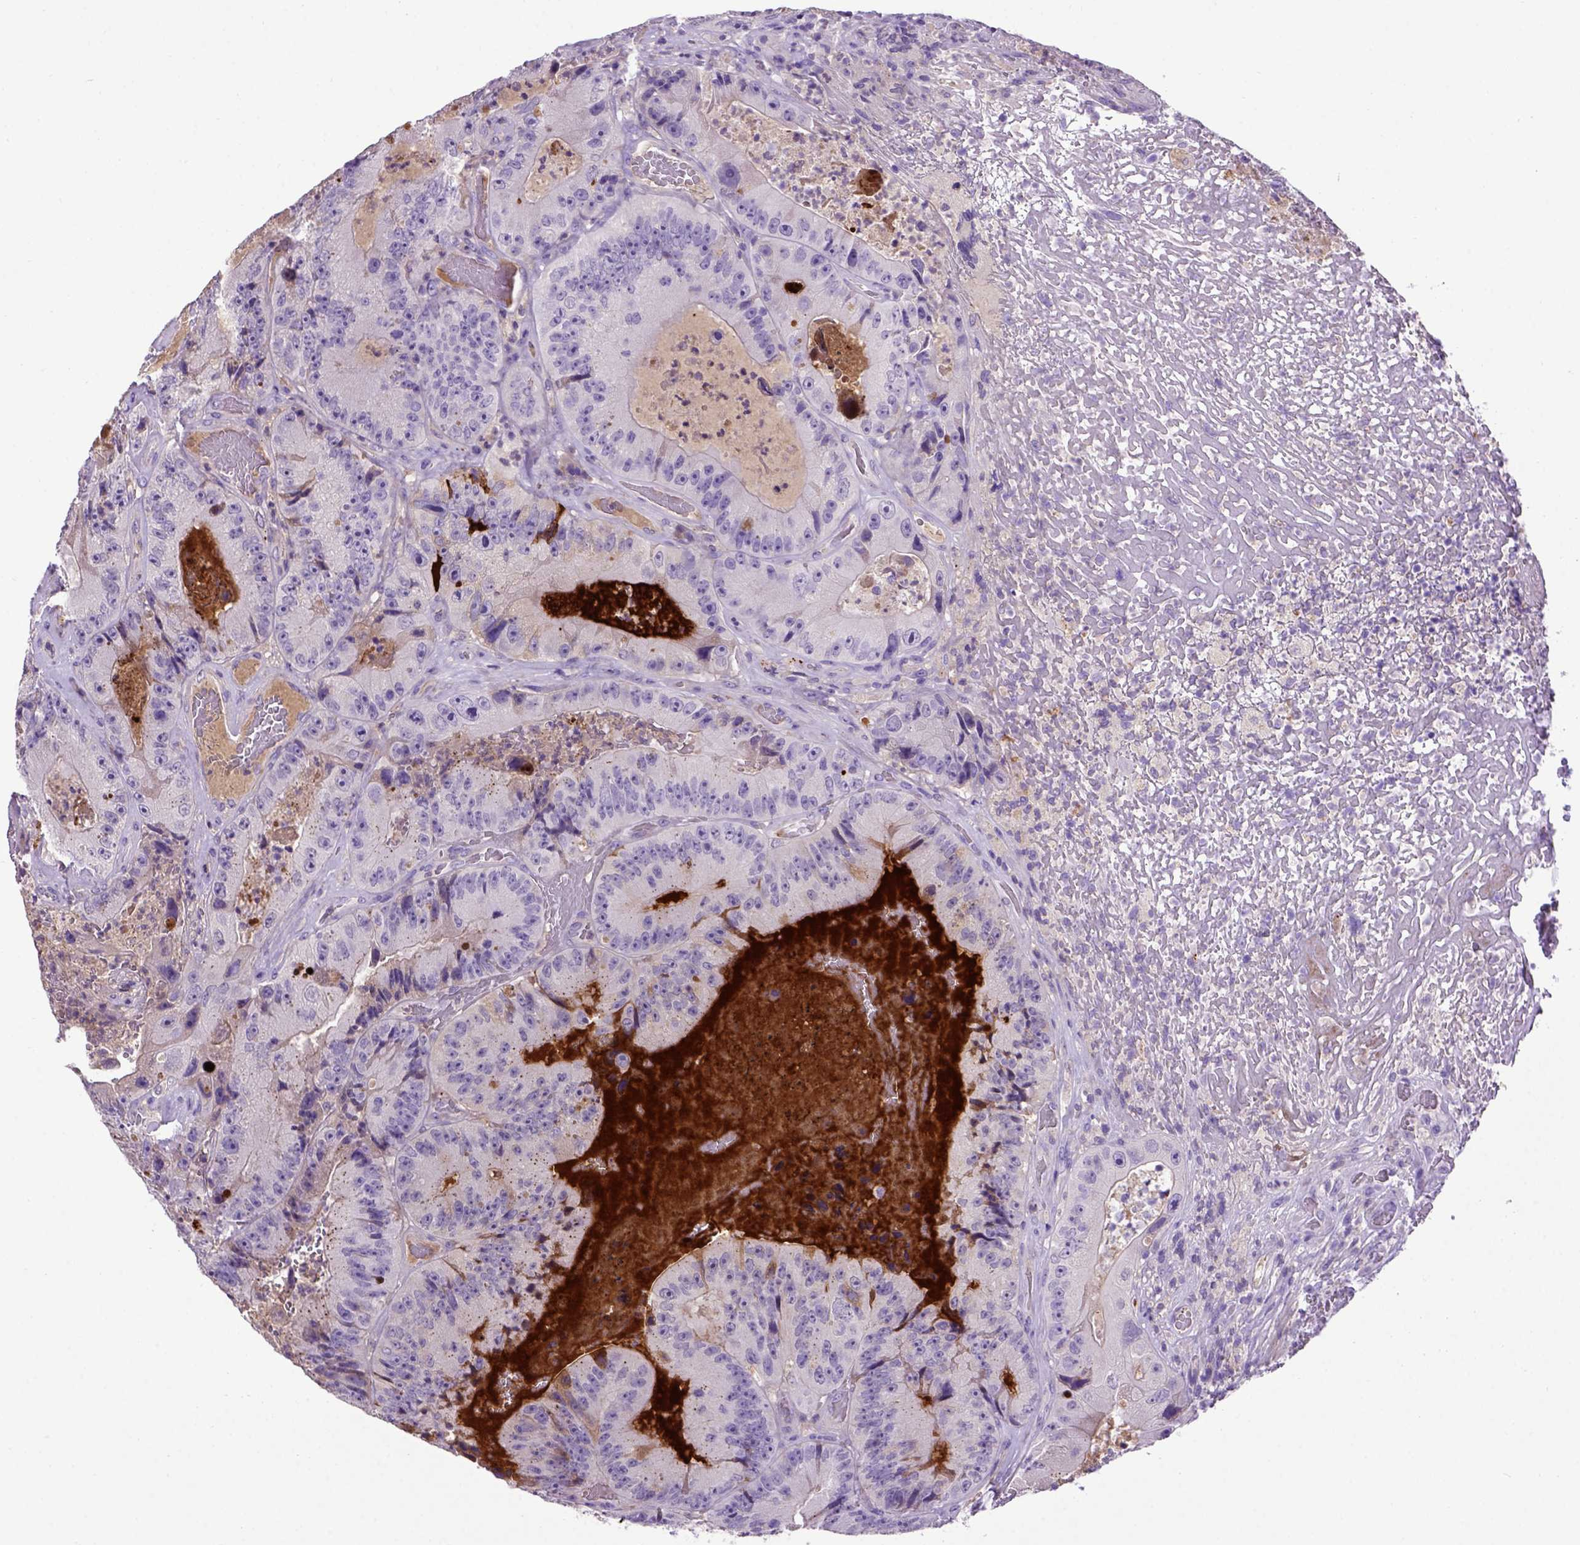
{"staining": {"intensity": "negative", "quantity": "none", "location": "none"}, "tissue": "colorectal cancer", "cell_type": "Tumor cells", "image_type": "cancer", "snomed": [{"axis": "morphology", "description": "Adenocarcinoma, NOS"}, {"axis": "topography", "description": "Colon"}], "caption": "IHC histopathology image of neoplastic tissue: human adenocarcinoma (colorectal) stained with DAB exhibits no significant protein expression in tumor cells. (DAB immunohistochemistry, high magnification).", "gene": "ADAM12", "patient": {"sex": "female", "age": 86}}